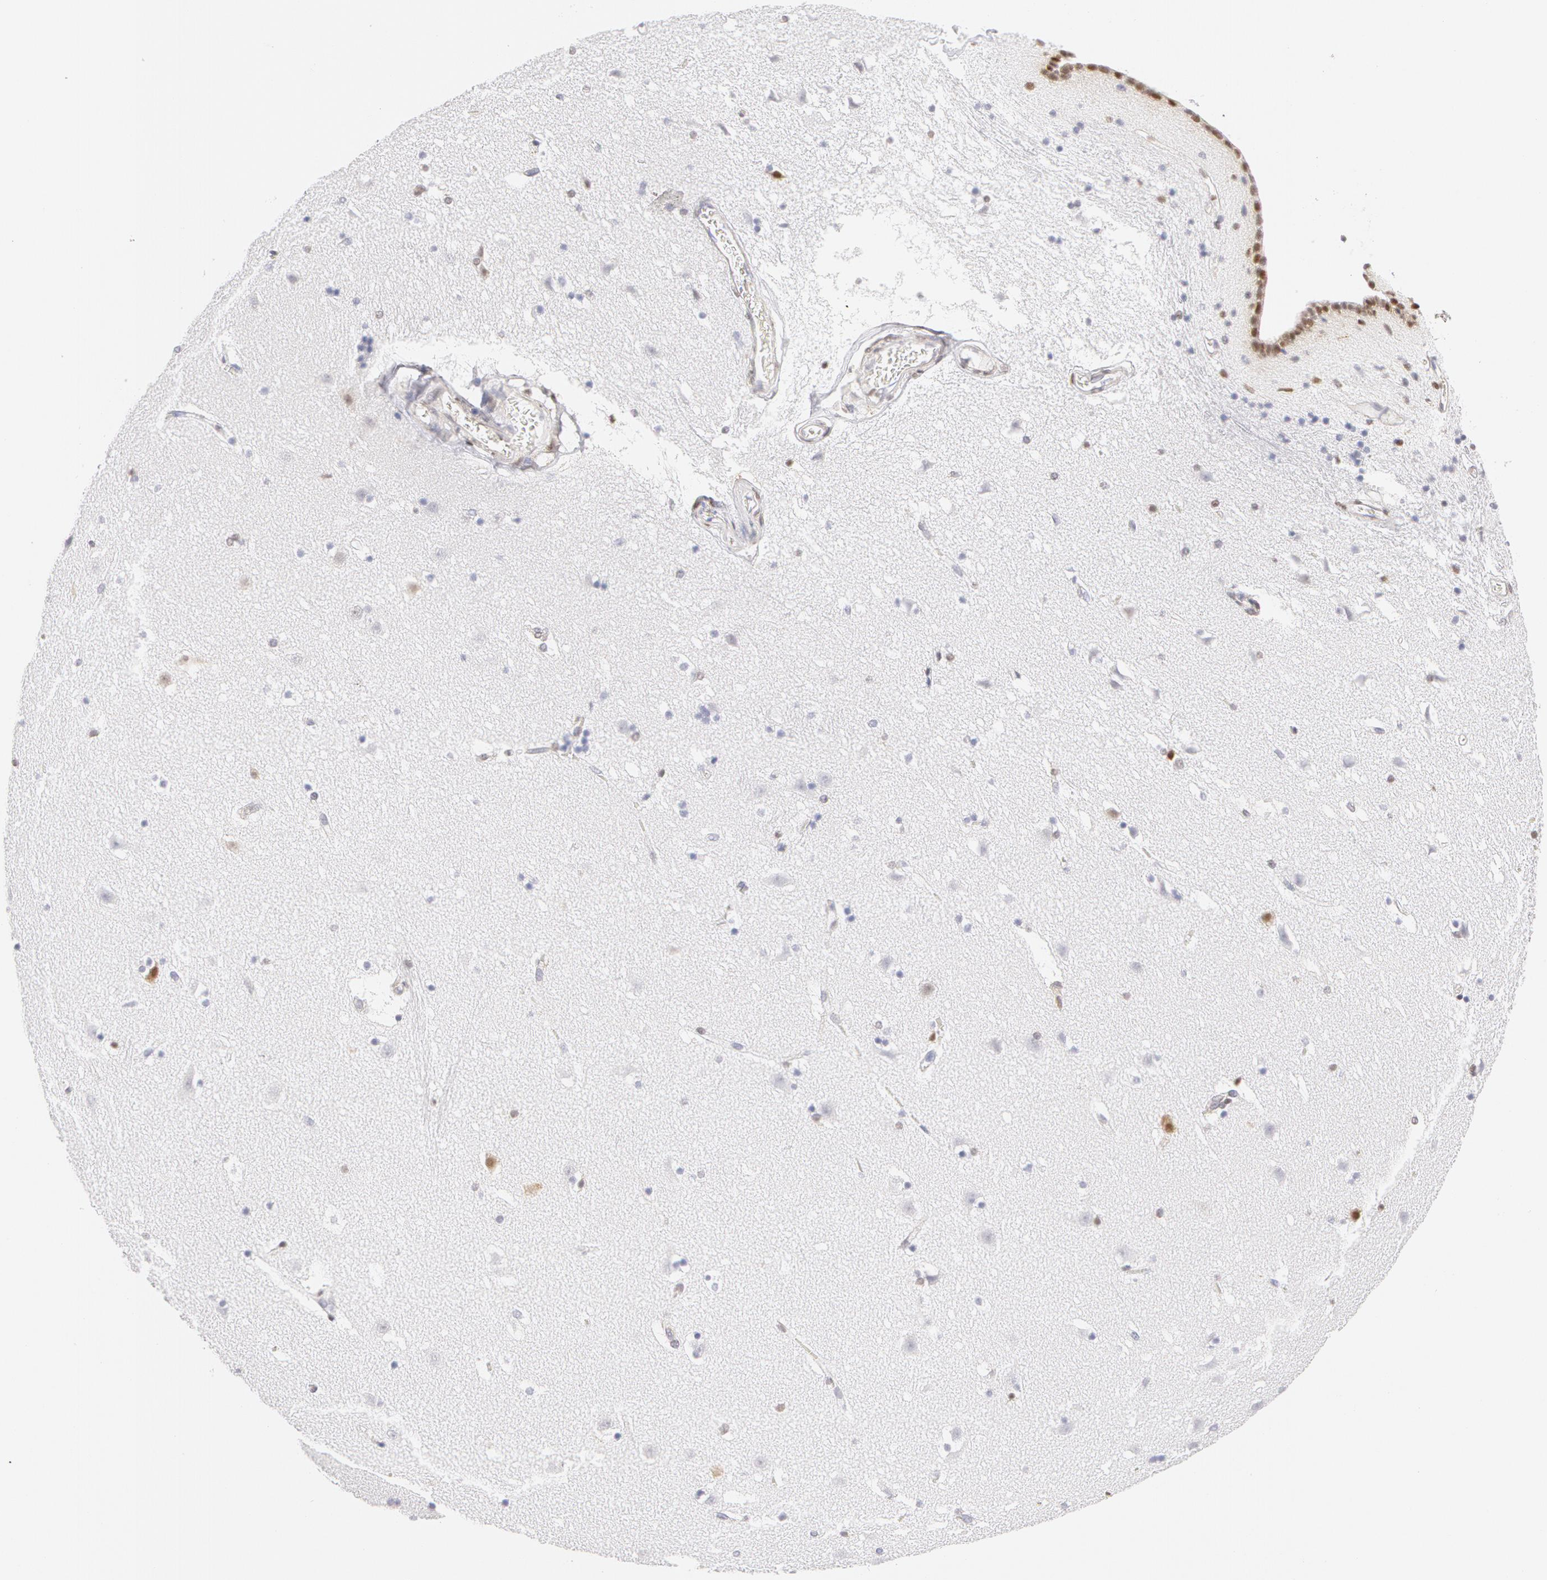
{"staining": {"intensity": "weak", "quantity": "<25%", "location": "nuclear"}, "tissue": "caudate", "cell_type": "Glial cells", "image_type": "normal", "snomed": [{"axis": "morphology", "description": "Normal tissue, NOS"}, {"axis": "topography", "description": "Lateral ventricle wall"}], "caption": "Protein analysis of normal caudate exhibits no significant positivity in glial cells.", "gene": "DDX3X", "patient": {"sex": "male", "age": 45}}